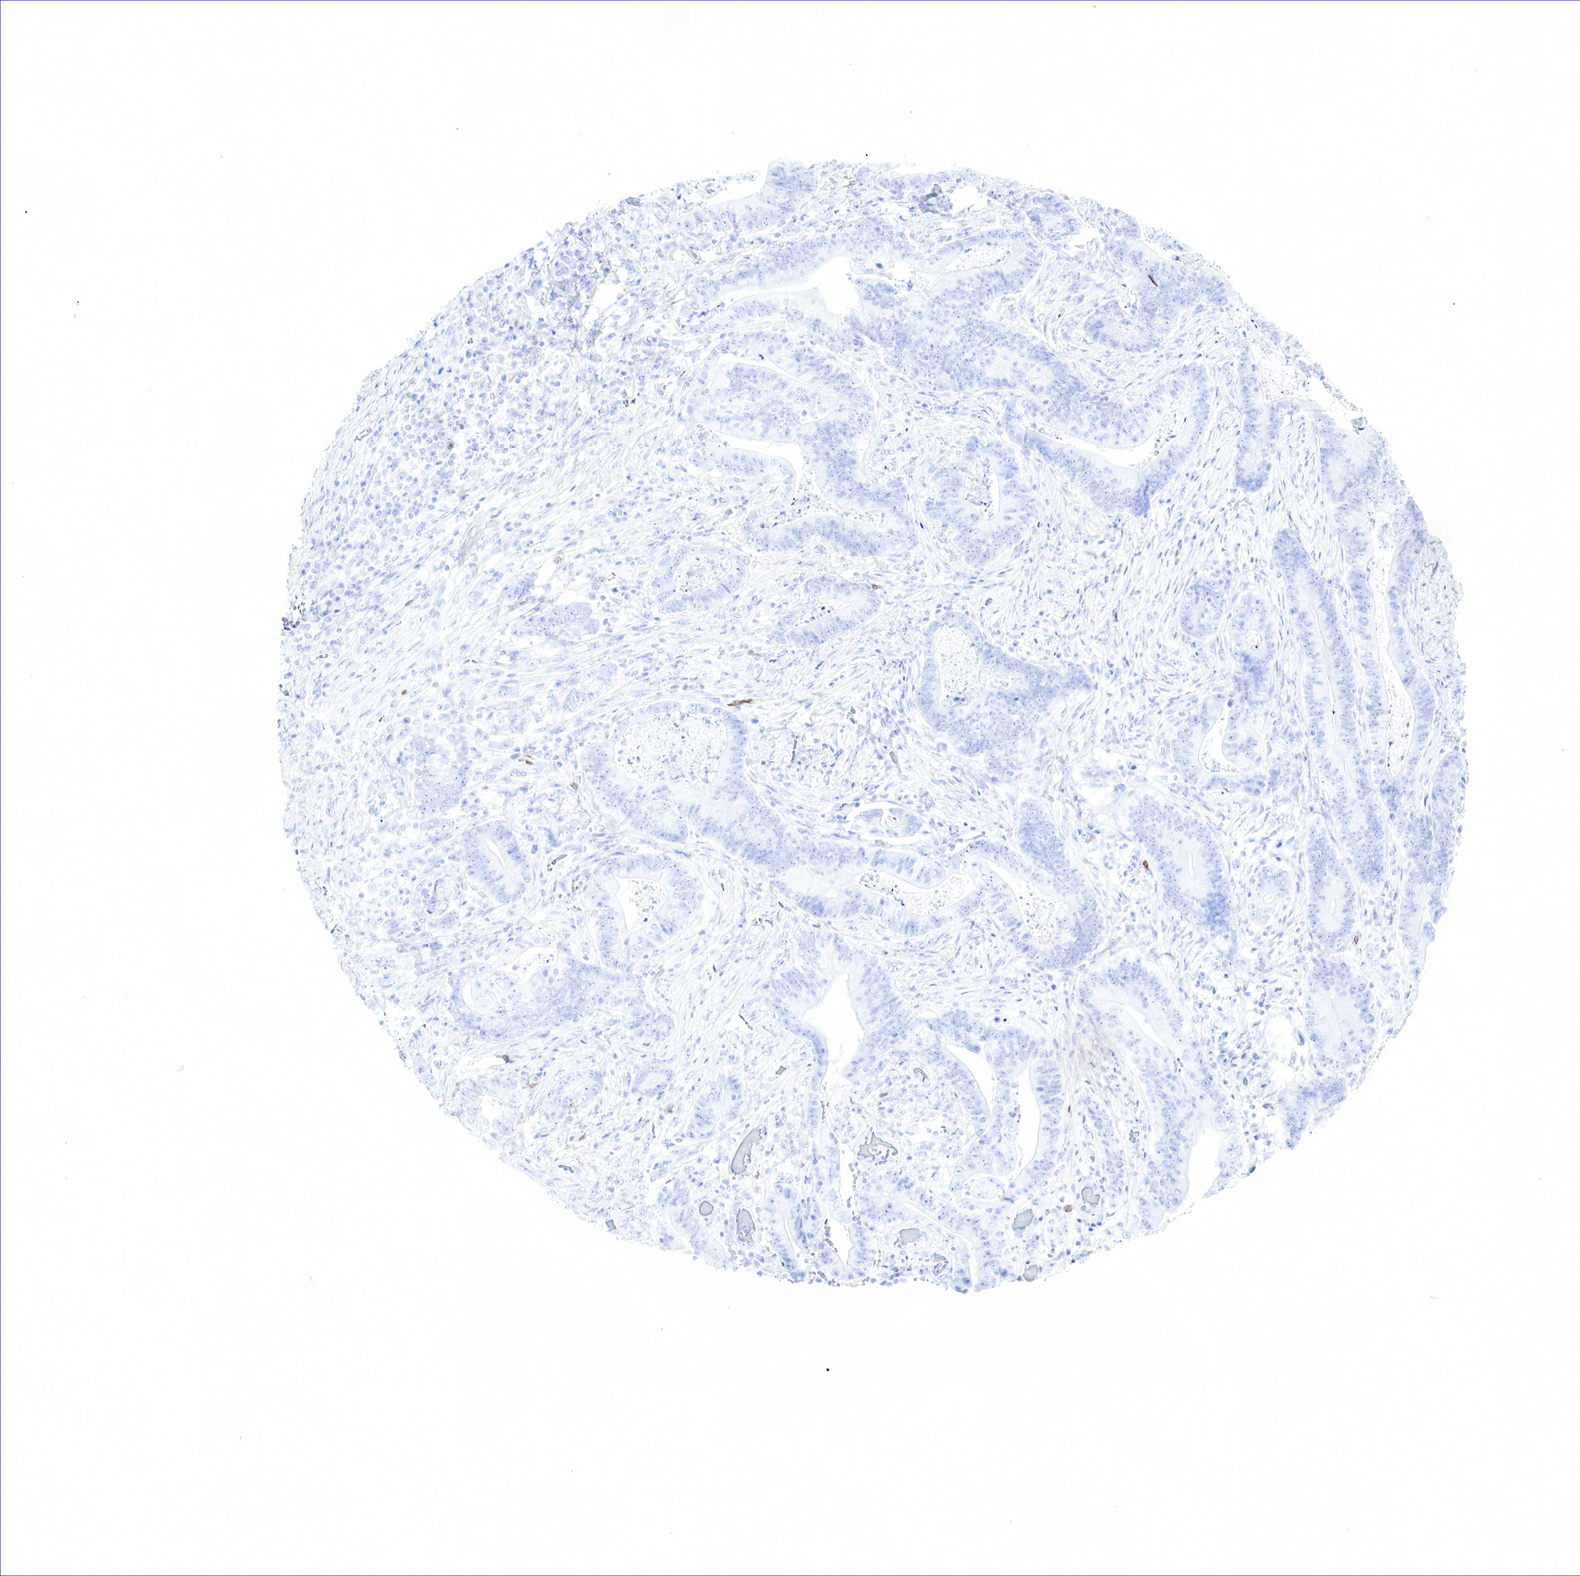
{"staining": {"intensity": "negative", "quantity": "none", "location": "none"}, "tissue": "stomach cancer", "cell_type": "Tumor cells", "image_type": "cancer", "snomed": [{"axis": "morphology", "description": "Adenocarcinoma, NOS"}, {"axis": "topography", "description": "Stomach, lower"}], "caption": "Adenocarcinoma (stomach) stained for a protein using IHC reveals no staining tumor cells.", "gene": "TNFRSF8", "patient": {"sex": "female", "age": 86}}